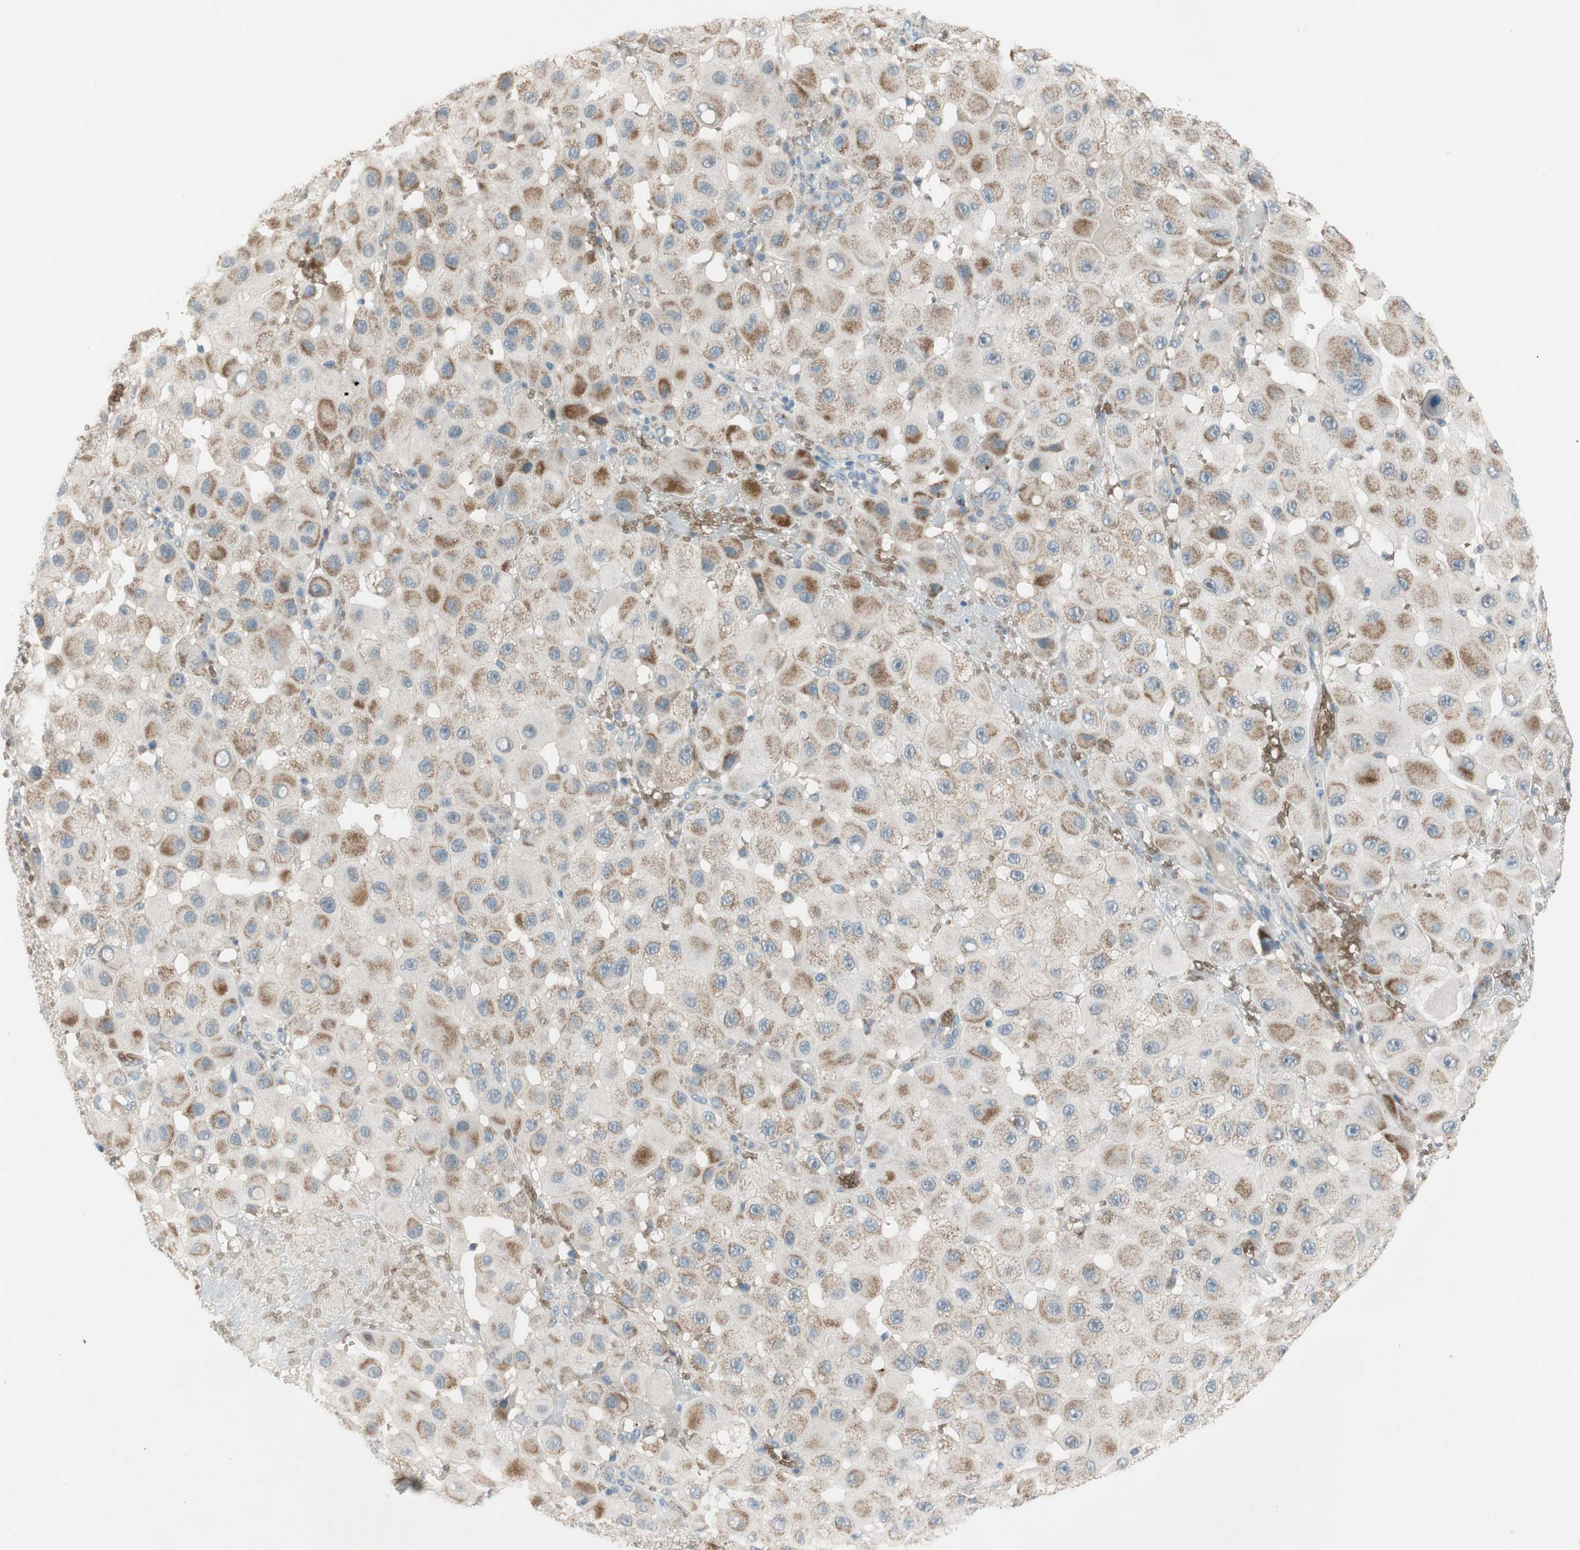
{"staining": {"intensity": "moderate", "quantity": ">75%", "location": "cytoplasmic/membranous"}, "tissue": "melanoma", "cell_type": "Tumor cells", "image_type": "cancer", "snomed": [{"axis": "morphology", "description": "Malignant melanoma, NOS"}, {"axis": "topography", "description": "Skin"}], "caption": "High-power microscopy captured an IHC photomicrograph of melanoma, revealing moderate cytoplasmic/membranous positivity in about >75% of tumor cells. (DAB (3,3'-diaminobenzidine) IHC with brightfield microscopy, high magnification).", "gene": "GYPC", "patient": {"sex": "female", "age": 81}}